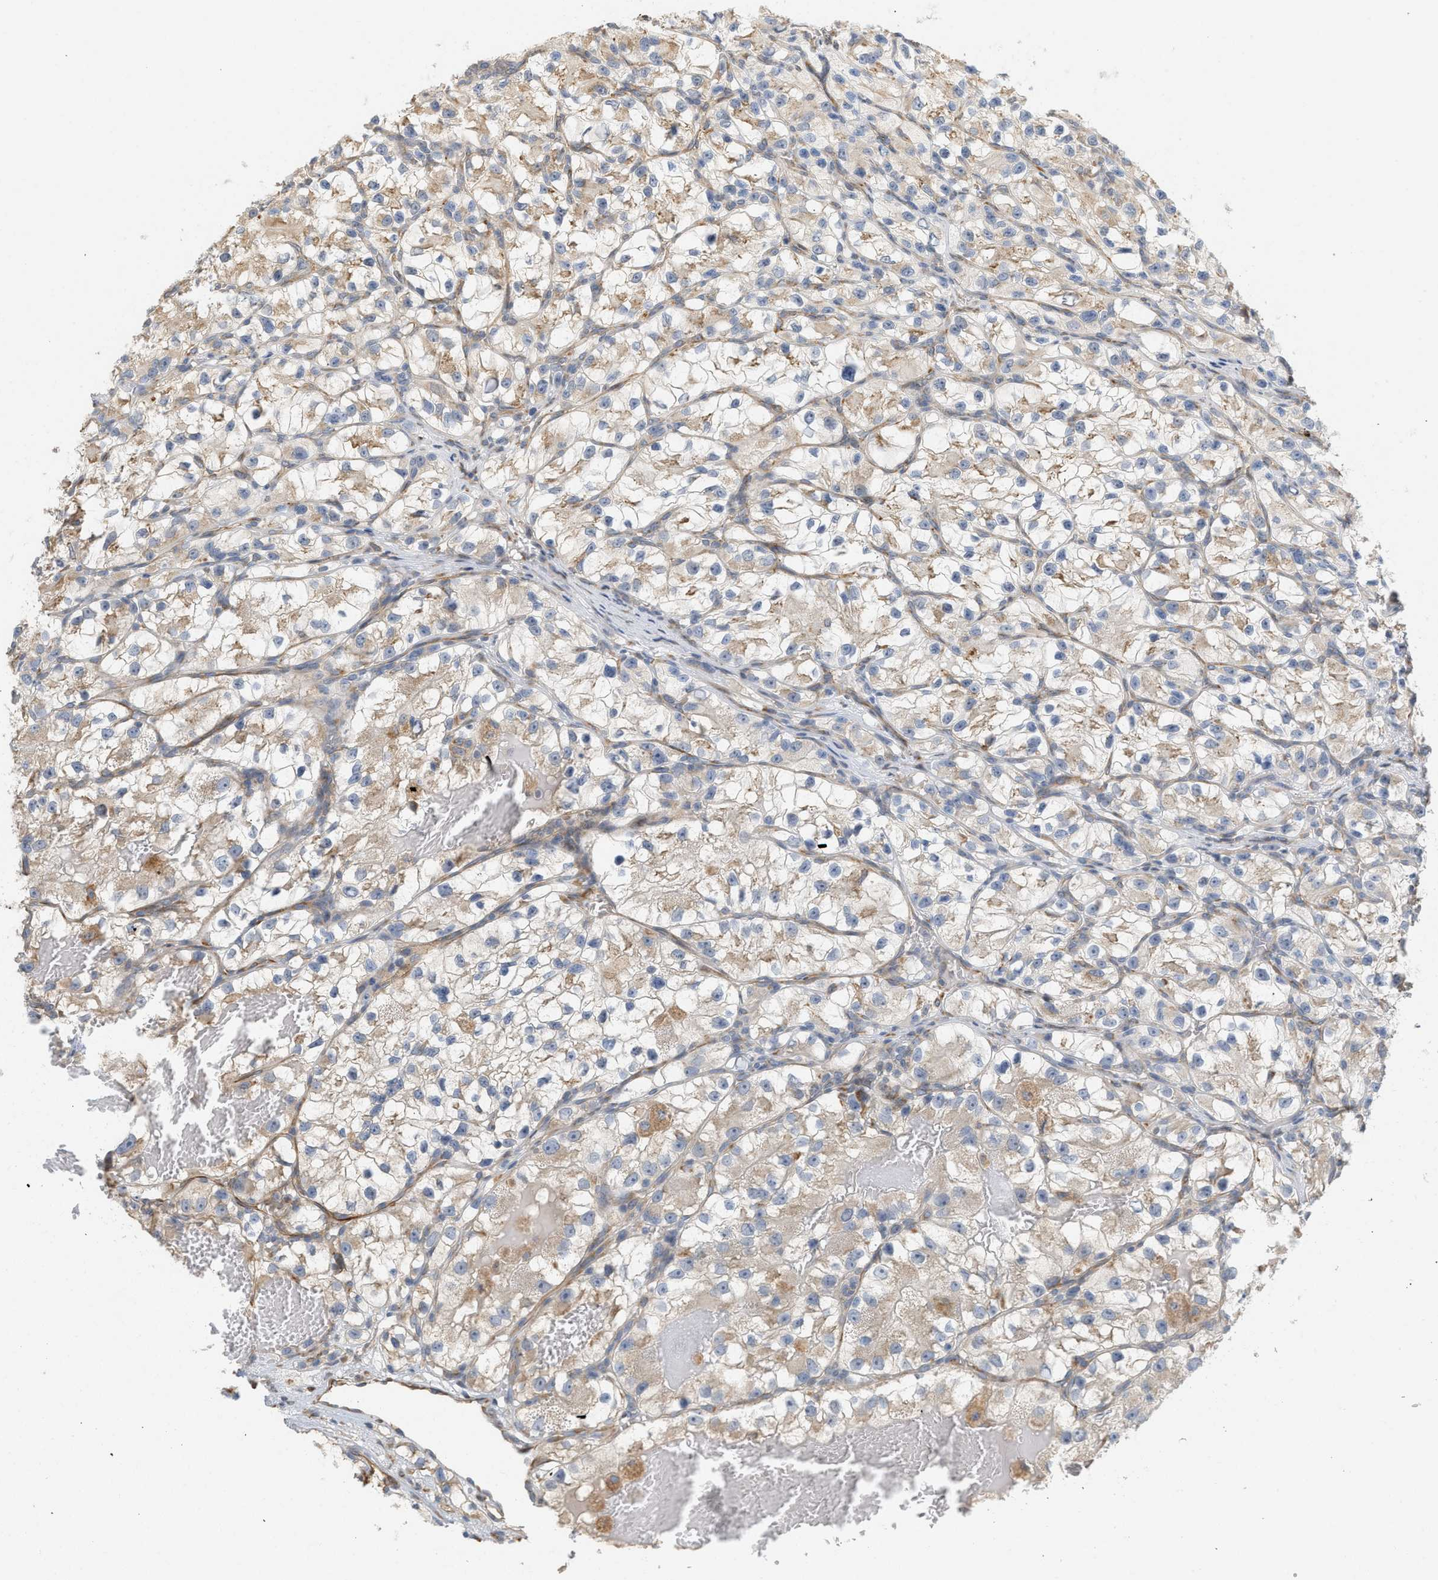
{"staining": {"intensity": "weak", "quantity": ">75%", "location": "cytoplasmic/membranous"}, "tissue": "renal cancer", "cell_type": "Tumor cells", "image_type": "cancer", "snomed": [{"axis": "morphology", "description": "Adenocarcinoma, NOS"}, {"axis": "topography", "description": "Kidney"}], "caption": "High-power microscopy captured an immunohistochemistry micrograph of renal adenocarcinoma, revealing weak cytoplasmic/membranous staining in about >75% of tumor cells.", "gene": "SVOP", "patient": {"sex": "female", "age": 57}}